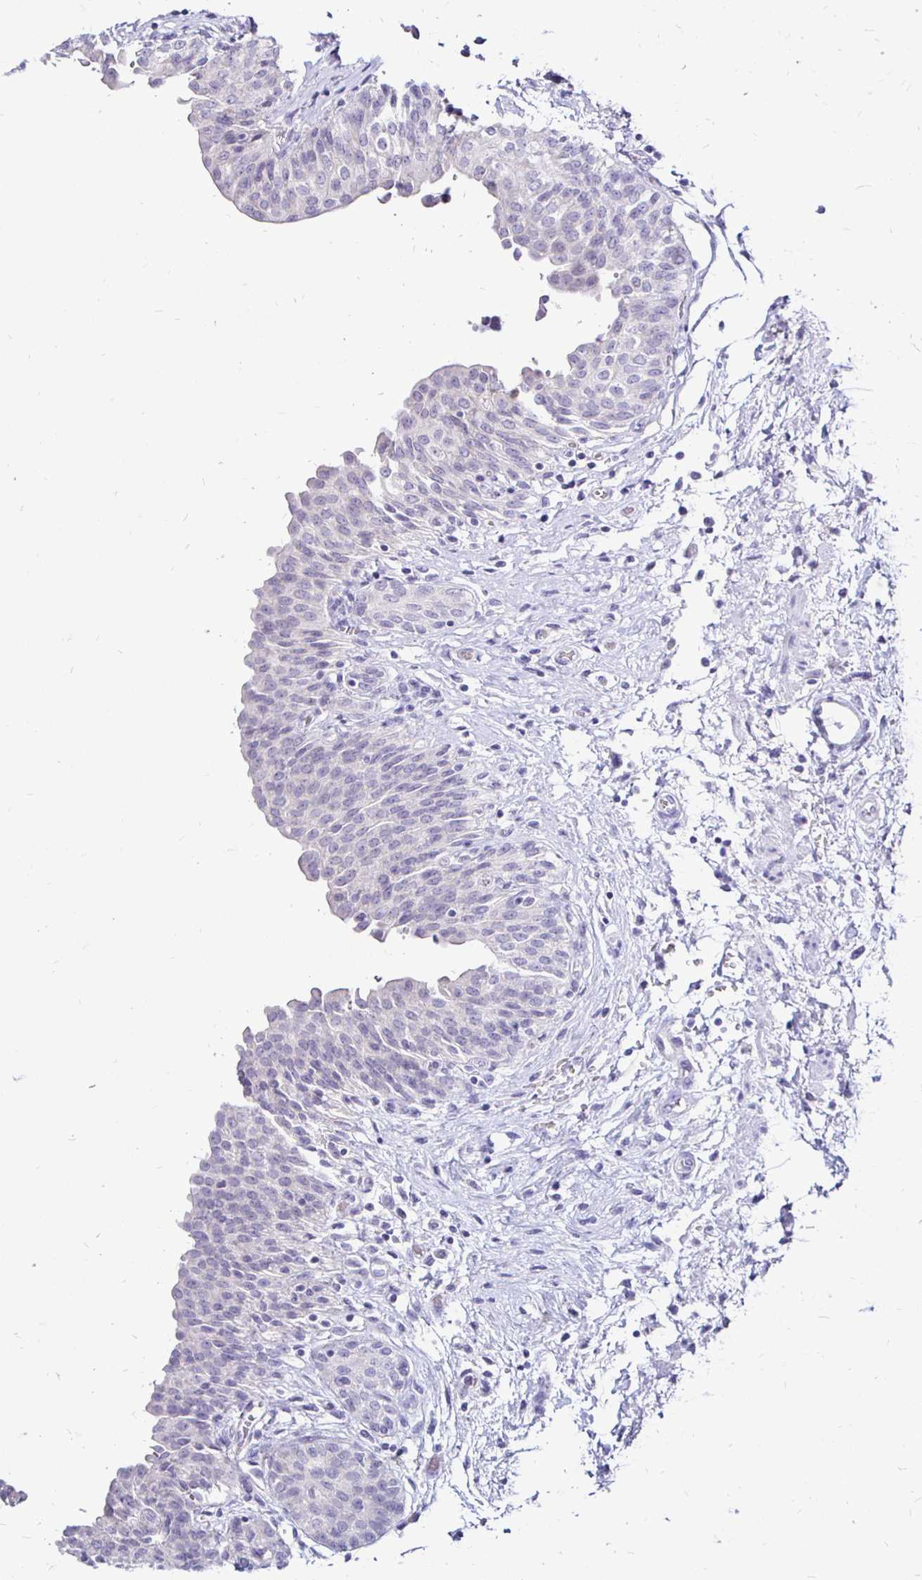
{"staining": {"intensity": "negative", "quantity": "none", "location": "none"}, "tissue": "urinary bladder", "cell_type": "Urothelial cells", "image_type": "normal", "snomed": [{"axis": "morphology", "description": "Normal tissue, NOS"}, {"axis": "topography", "description": "Urinary bladder"}], "caption": "Urothelial cells show no significant staining in unremarkable urinary bladder. The staining was performed using DAB (3,3'-diaminobenzidine) to visualize the protein expression in brown, while the nuclei were stained in blue with hematoxylin (Magnification: 20x).", "gene": "IRGC", "patient": {"sex": "male", "age": 68}}